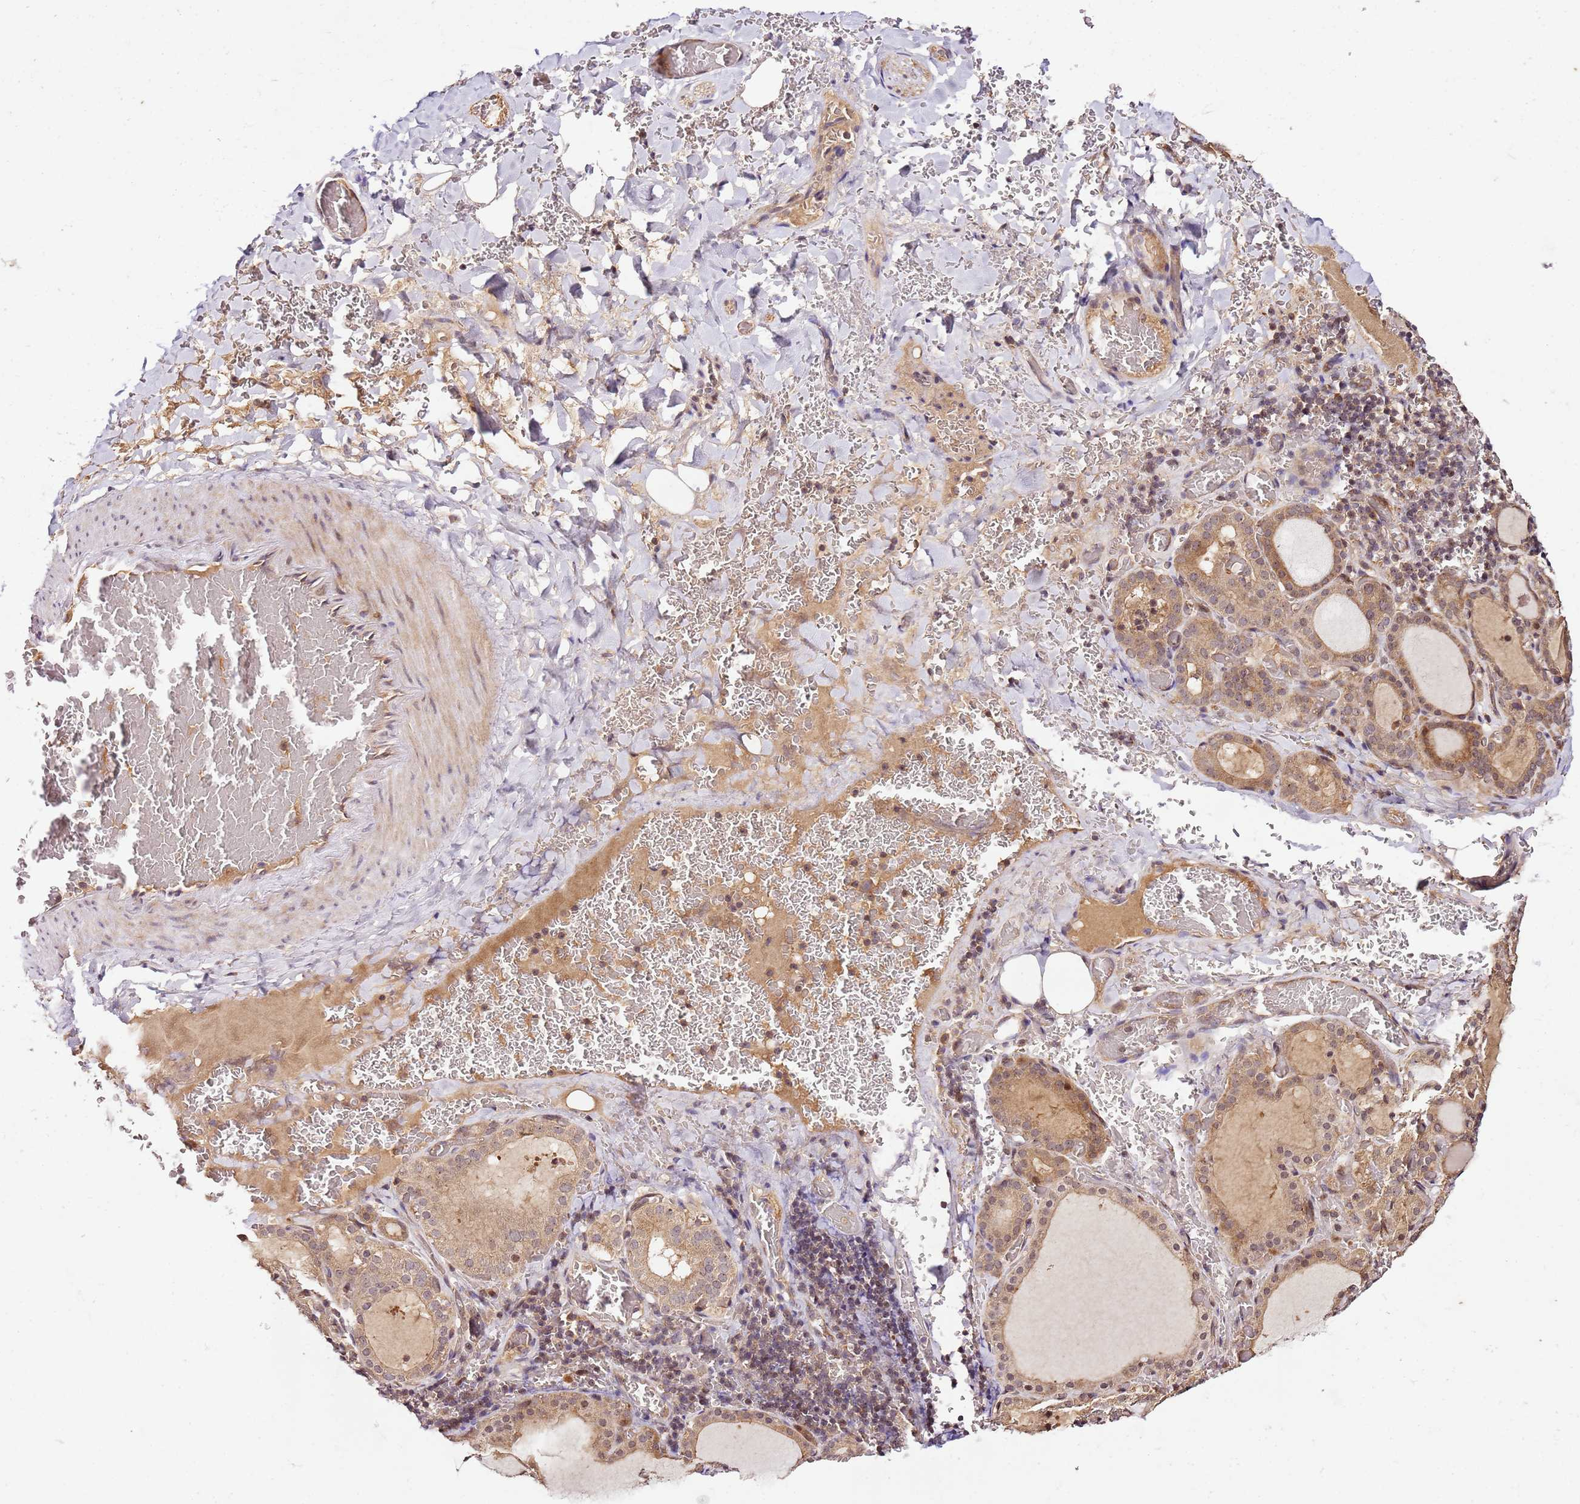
{"staining": {"intensity": "moderate", "quantity": ">75%", "location": "cytoplasmic/membranous,nuclear"}, "tissue": "thyroid gland", "cell_type": "Glandular cells", "image_type": "normal", "snomed": [{"axis": "morphology", "description": "Normal tissue, NOS"}, {"axis": "topography", "description": "Thyroid gland"}], "caption": "Thyroid gland stained for a protein exhibits moderate cytoplasmic/membranous,nuclear positivity in glandular cells.", "gene": "DDX27", "patient": {"sex": "female", "age": 39}}